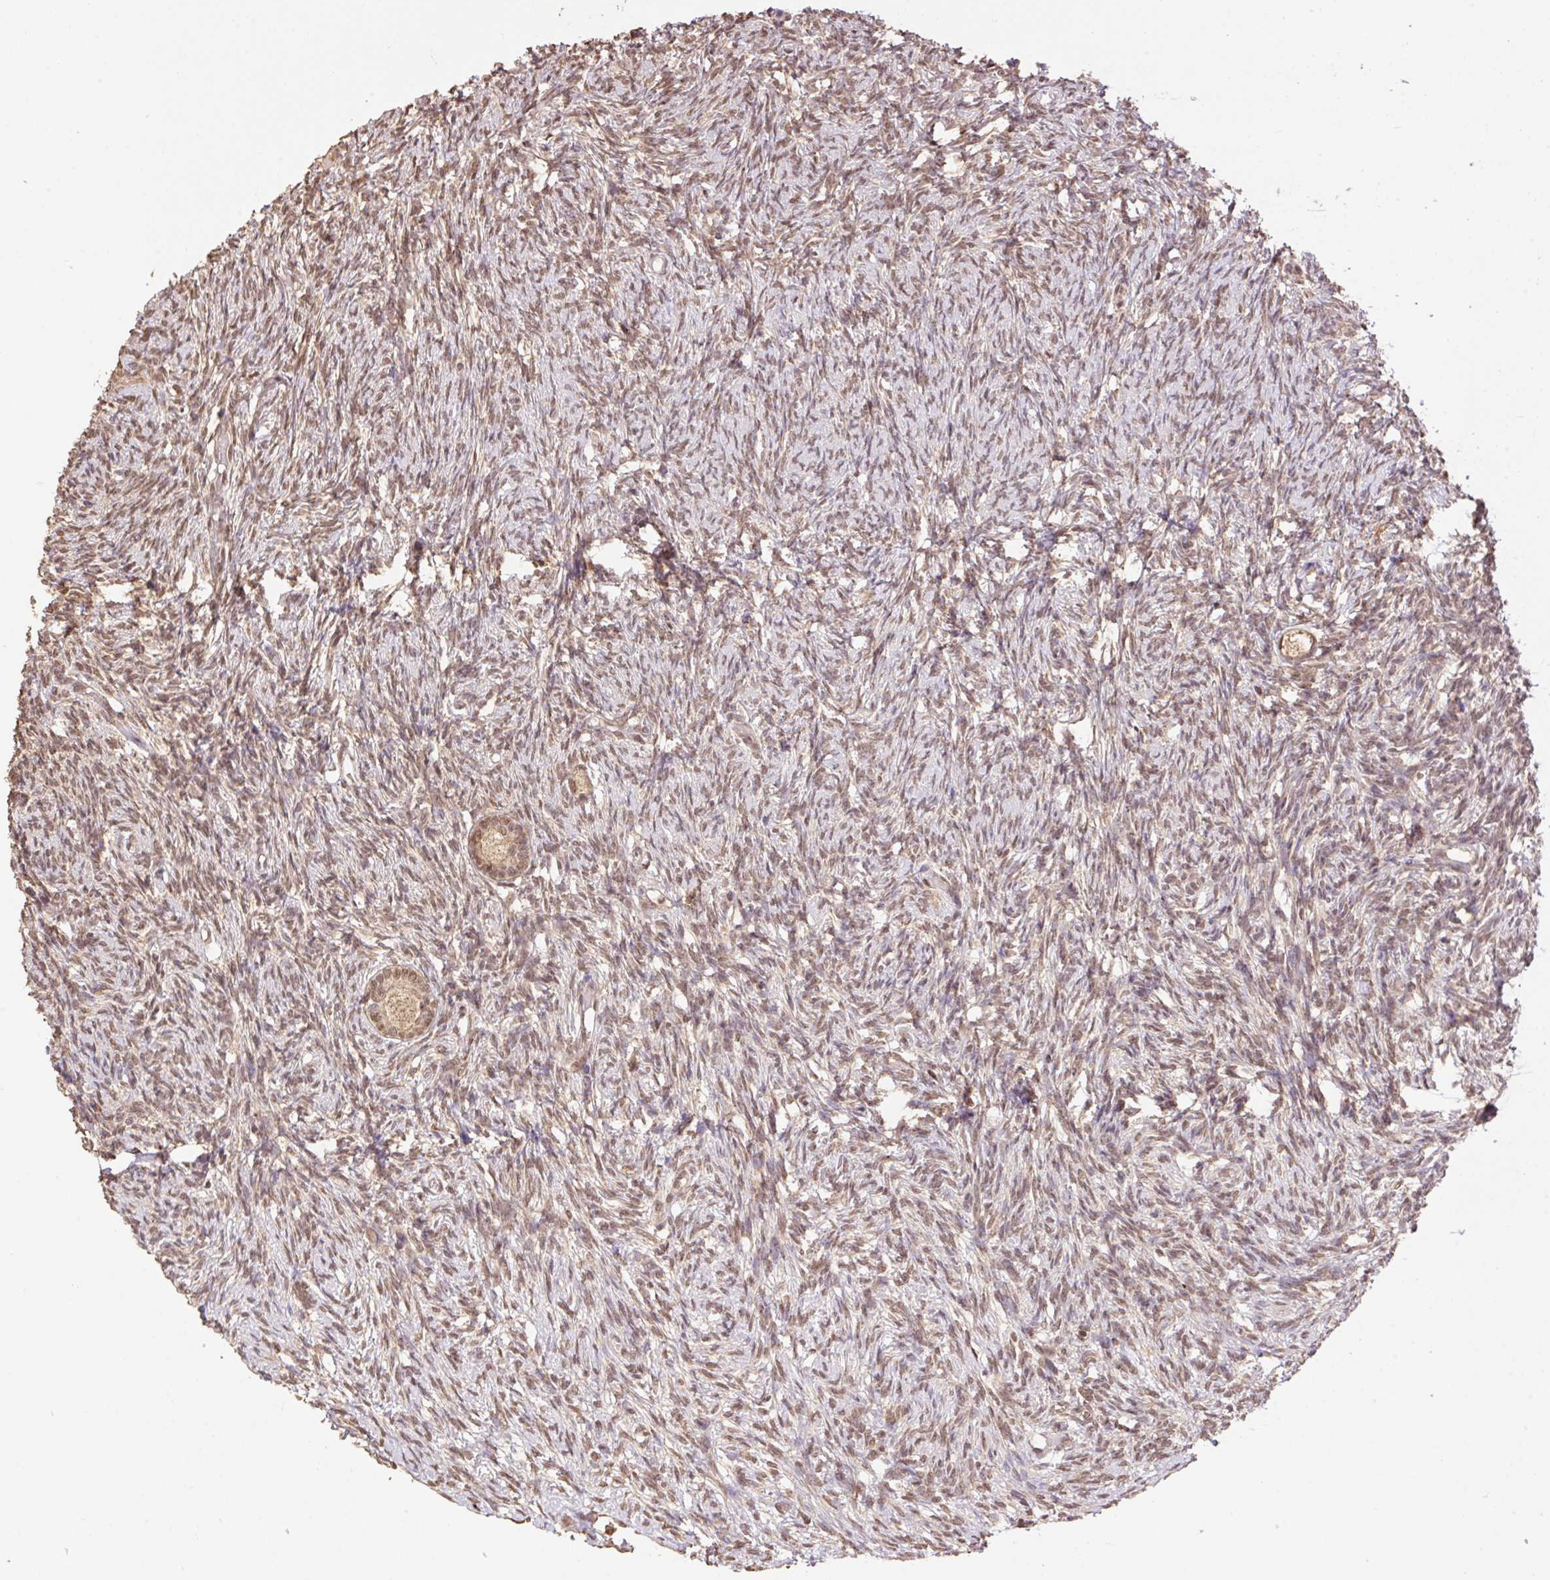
{"staining": {"intensity": "moderate", "quantity": ">75%", "location": "cytoplasmic/membranous,nuclear"}, "tissue": "ovary", "cell_type": "Follicle cells", "image_type": "normal", "snomed": [{"axis": "morphology", "description": "Normal tissue, NOS"}, {"axis": "topography", "description": "Ovary"}], "caption": "Protein expression analysis of unremarkable ovary reveals moderate cytoplasmic/membranous,nuclear positivity in about >75% of follicle cells. Immunohistochemistry (ihc) stains the protein of interest in brown and the nuclei are stained blue.", "gene": "VPS25", "patient": {"sex": "female", "age": 33}}